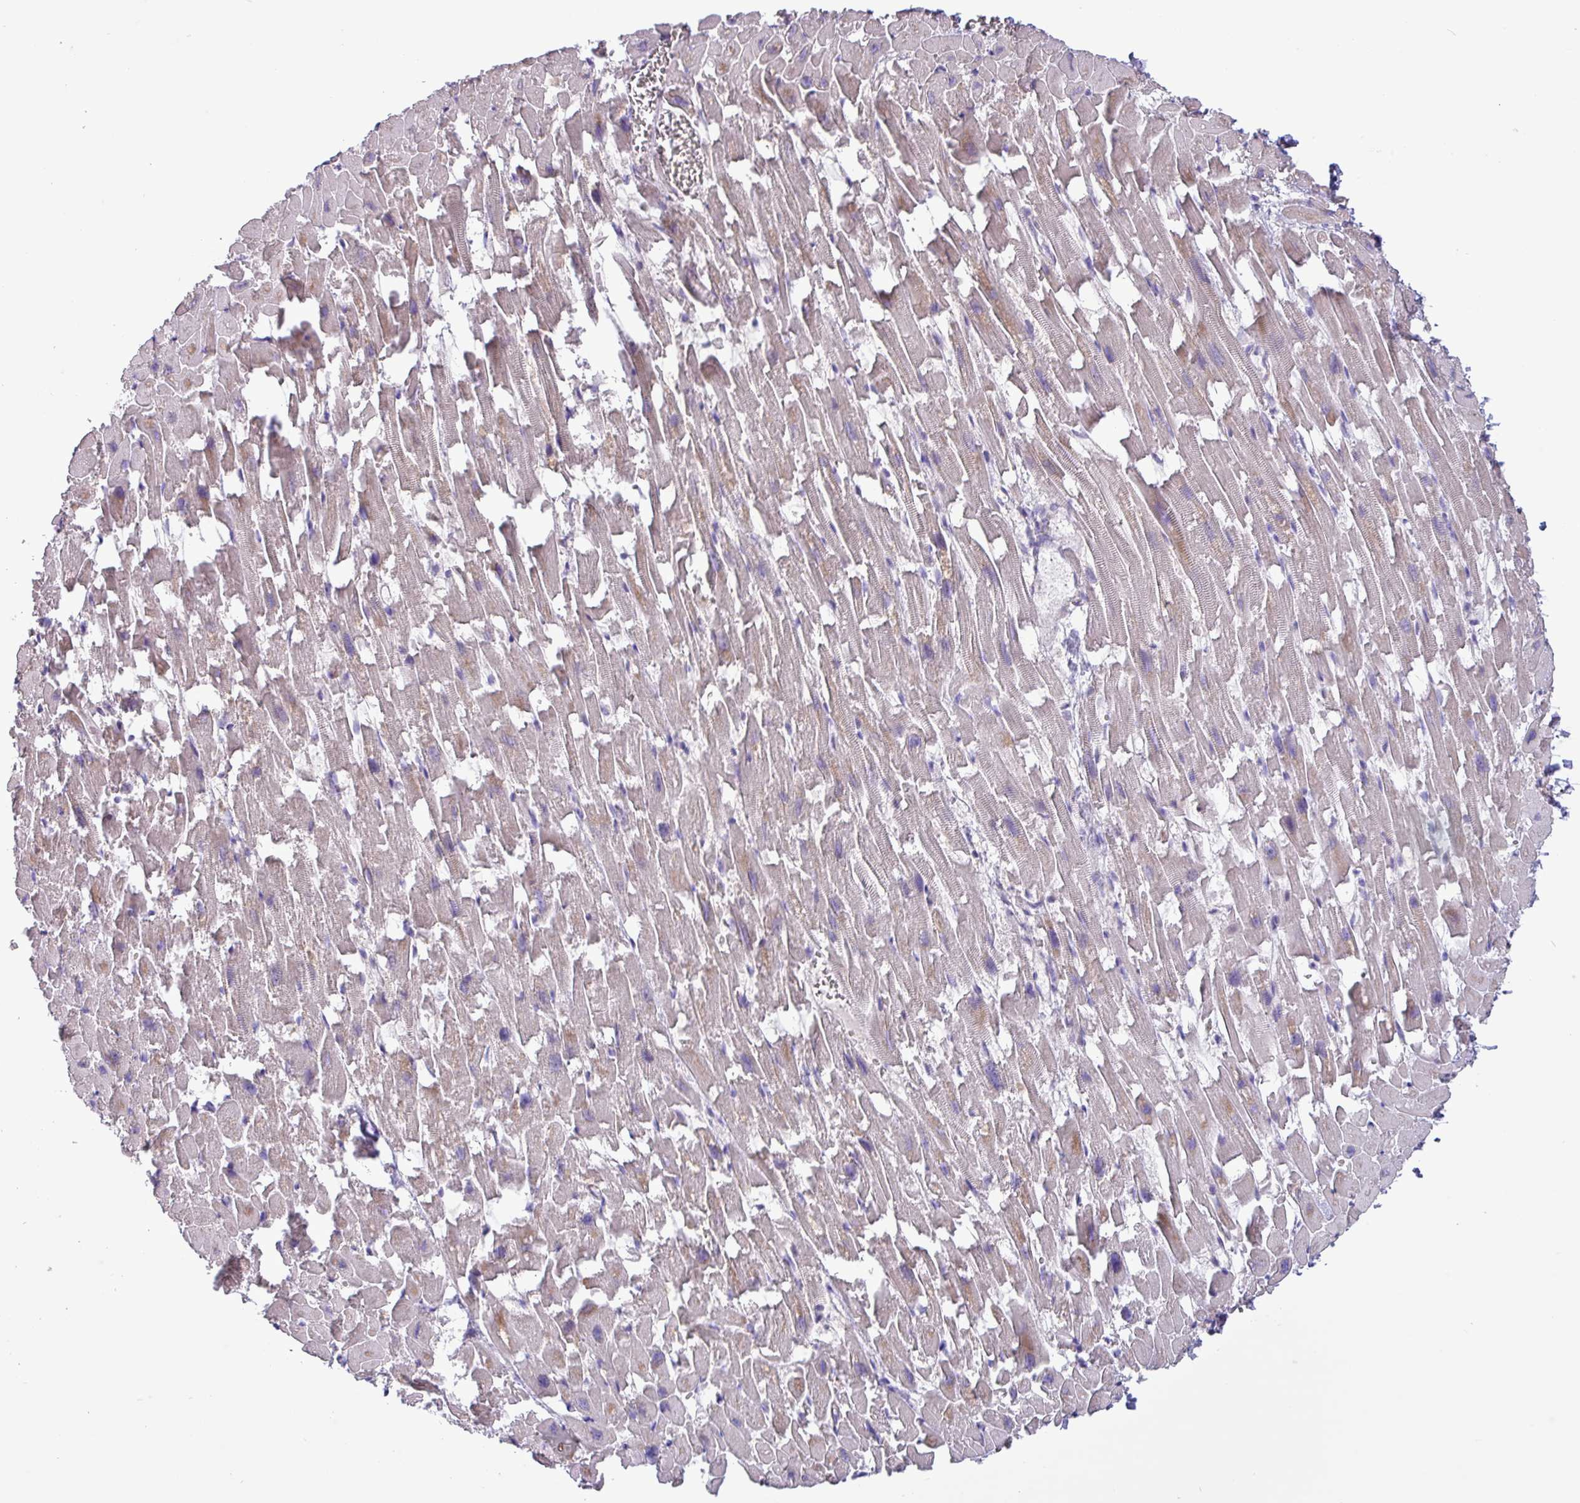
{"staining": {"intensity": "strong", "quantity": "<25%", "location": "cytoplasmic/membranous"}, "tissue": "heart muscle", "cell_type": "Cardiomyocytes", "image_type": "normal", "snomed": [{"axis": "morphology", "description": "Normal tissue, NOS"}, {"axis": "topography", "description": "Heart"}], "caption": "IHC of unremarkable human heart muscle displays medium levels of strong cytoplasmic/membranous staining in approximately <25% of cardiomyocytes. (DAB (3,3'-diaminobenzidine) IHC with brightfield microscopy, high magnification).", "gene": "RIPPLY1", "patient": {"sex": "female", "age": 64}}